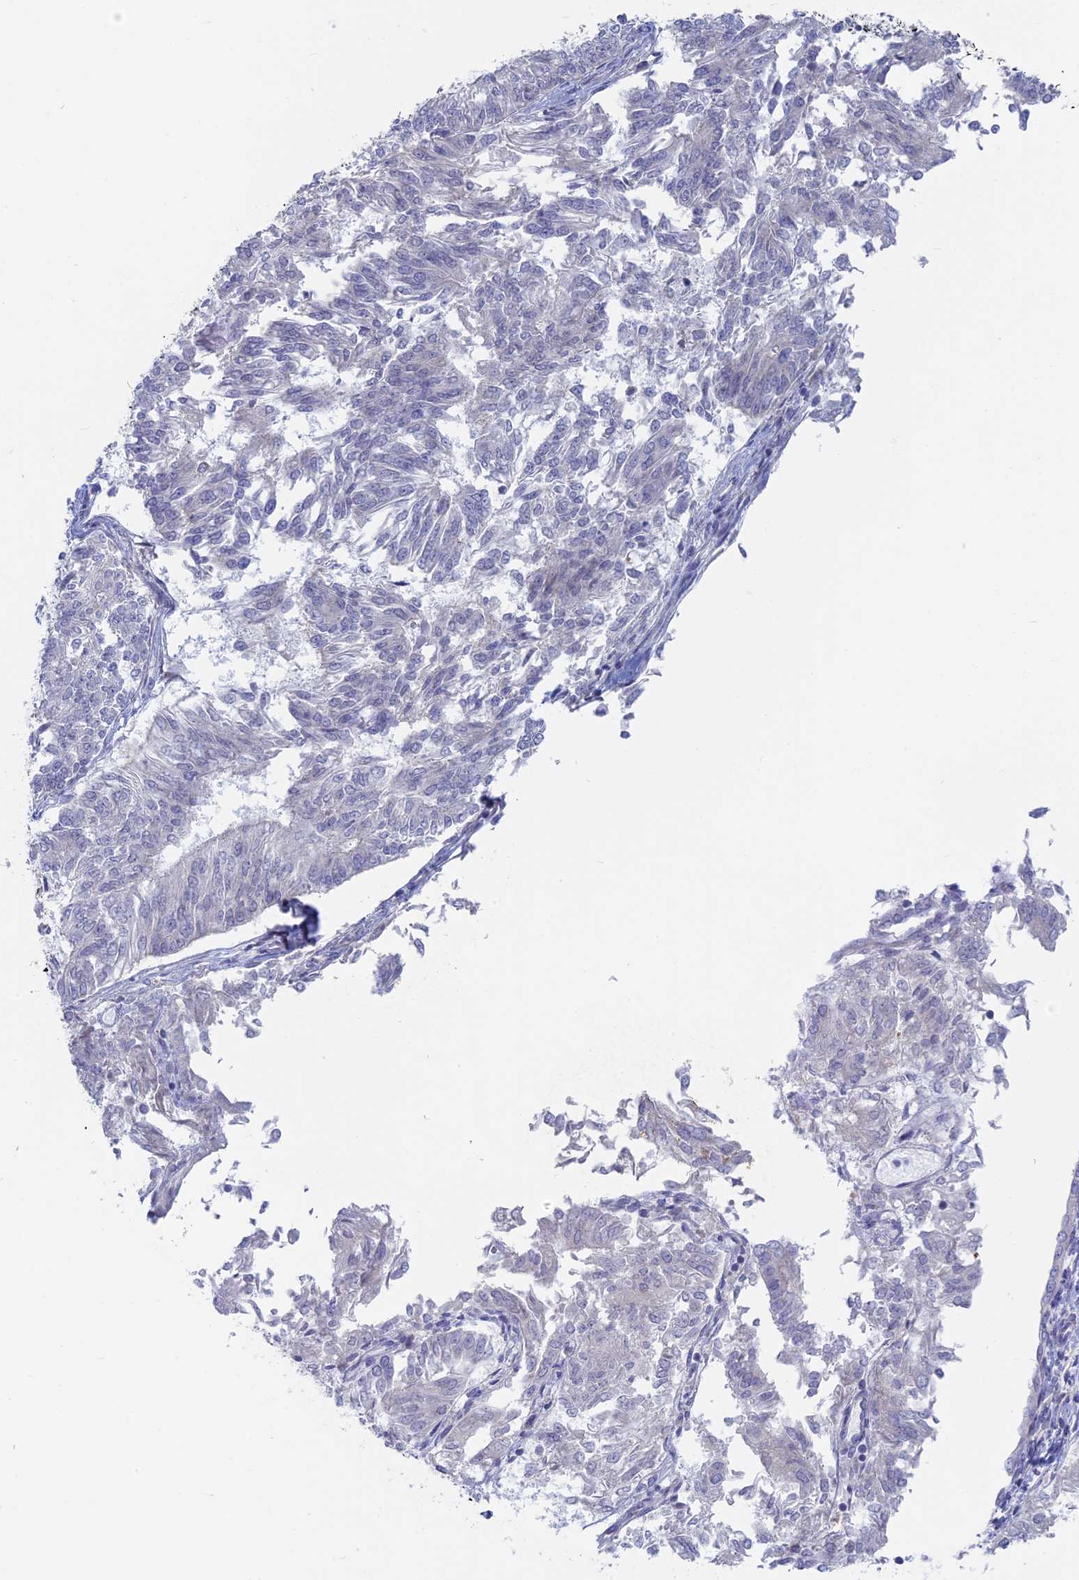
{"staining": {"intensity": "negative", "quantity": "none", "location": "none"}, "tissue": "endometrial cancer", "cell_type": "Tumor cells", "image_type": "cancer", "snomed": [{"axis": "morphology", "description": "Adenocarcinoma, NOS"}, {"axis": "topography", "description": "Endometrium"}], "caption": "Human endometrial adenocarcinoma stained for a protein using immunohistochemistry (IHC) reveals no expression in tumor cells.", "gene": "TBC1D30", "patient": {"sex": "female", "age": 58}}